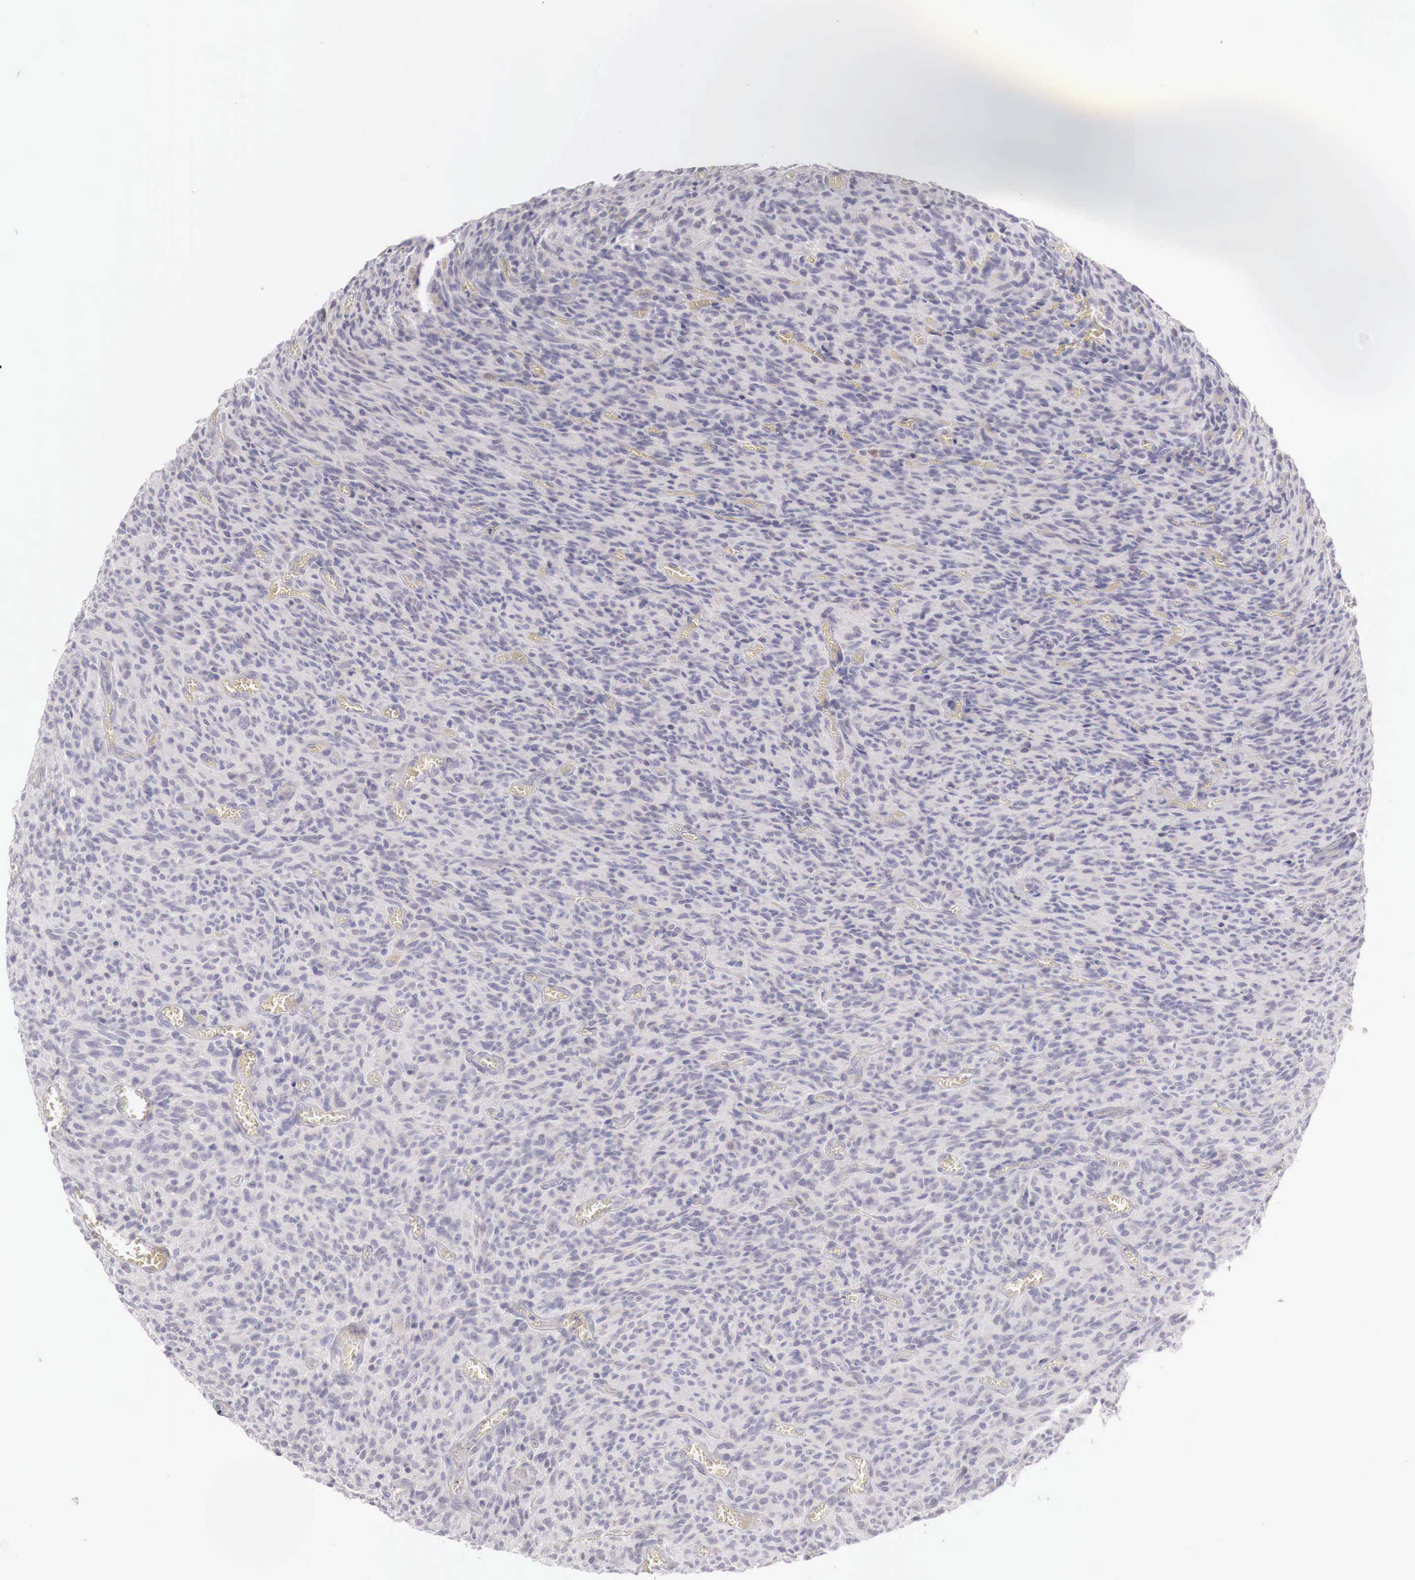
{"staining": {"intensity": "negative", "quantity": "none", "location": "none"}, "tissue": "glioma", "cell_type": "Tumor cells", "image_type": "cancer", "snomed": [{"axis": "morphology", "description": "Glioma, malignant, High grade"}, {"axis": "topography", "description": "Brain"}], "caption": "This histopathology image is of malignant glioma (high-grade) stained with immunohistochemistry (IHC) to label a protein in brown with the nuclei are counter-stained blue. There is no expression in tumor cells. The staining was performed using DAB (3,3'-diaminobenzidine) to visualize the protein expression in brown, while the nuclei were stained in blue with hematoxylin (Magnification: 20x).", "gene": "GATA1", "patient": {"sex": "male", "age": 56}}